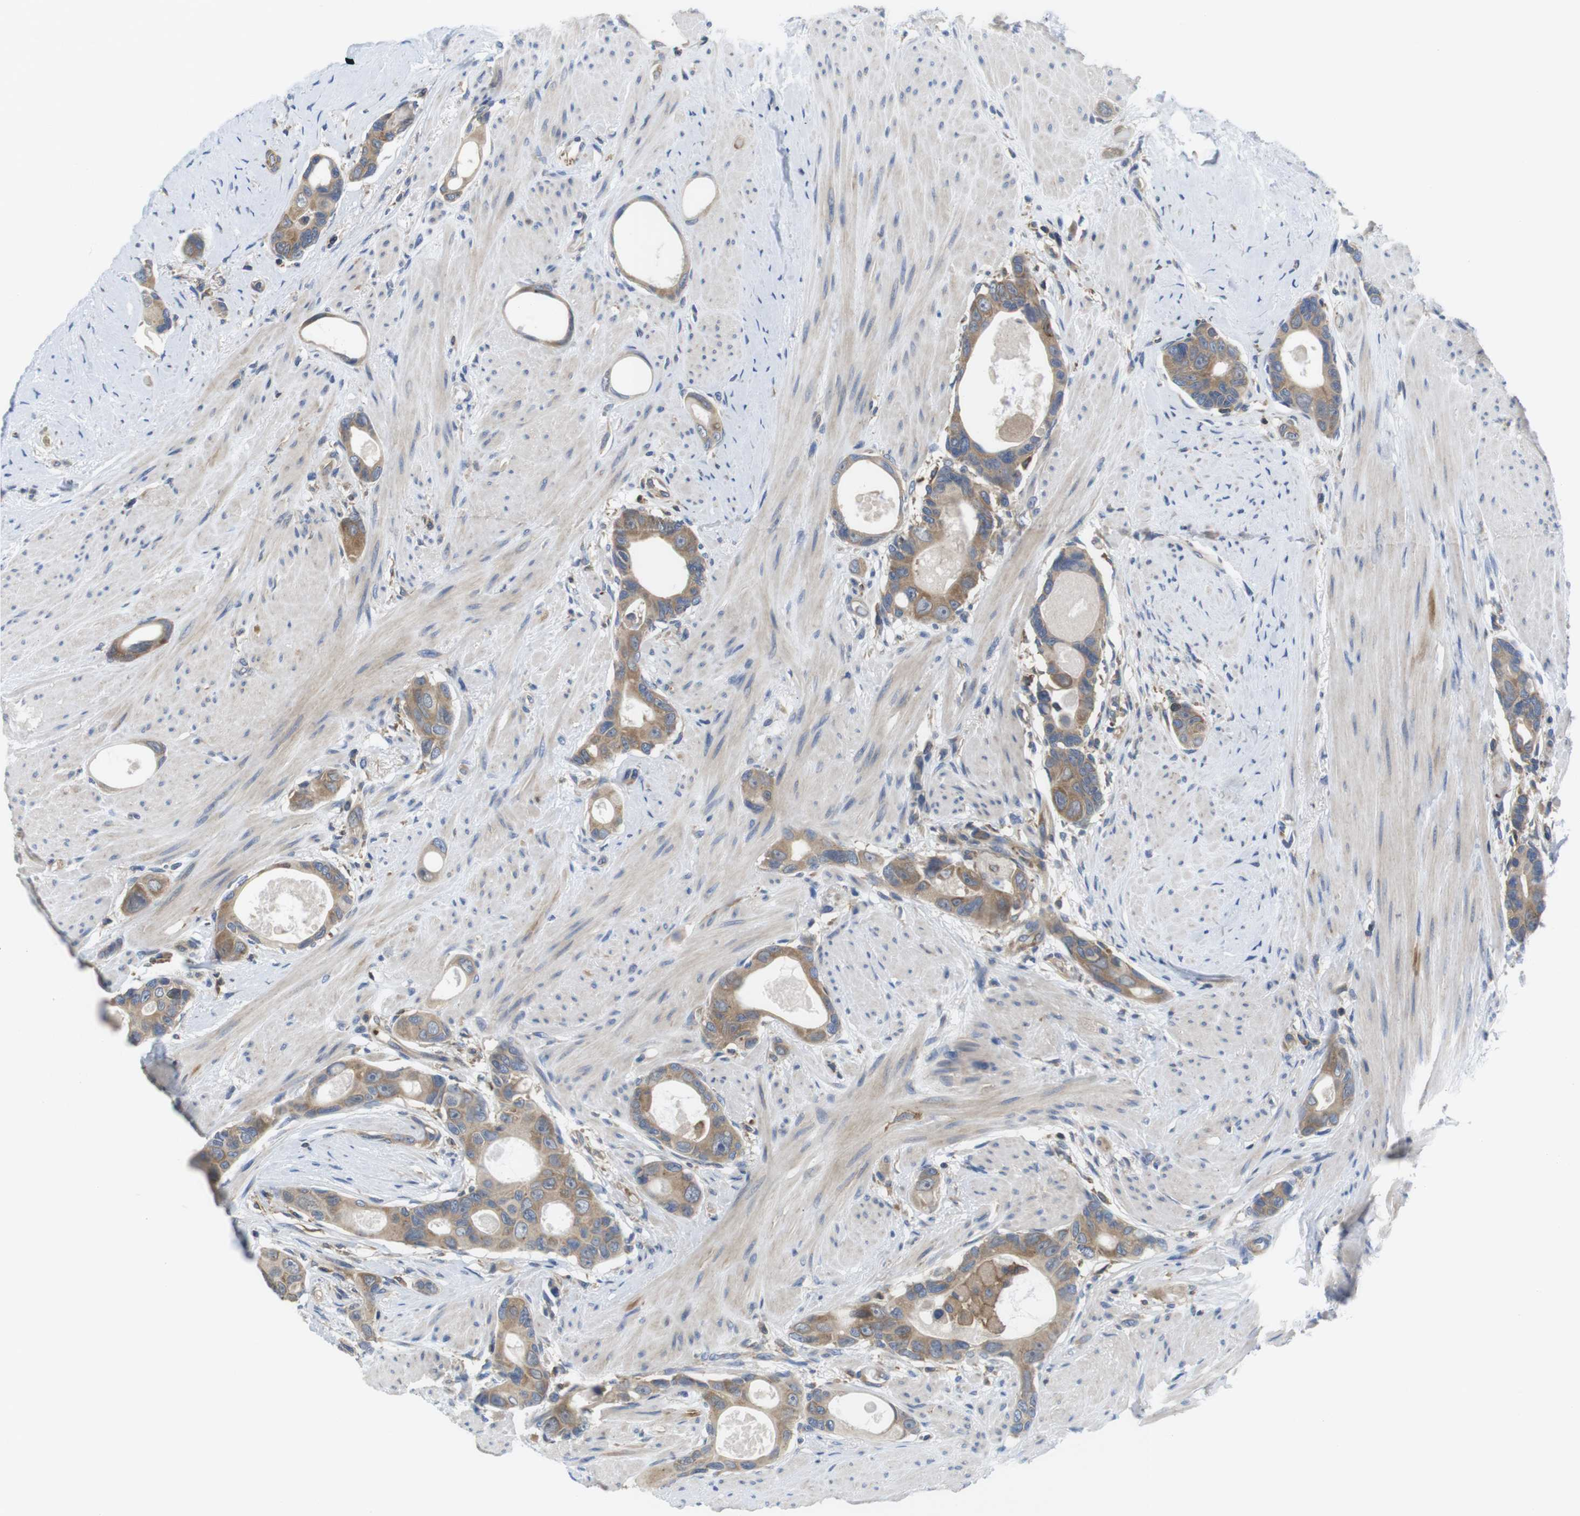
{"staining": {"intensity": "moderate", "quantity": ">75%", "location": "cytoplasmic/membranous"}, "tissue": "colorectal cancer", "cell_type": "Tumor cells", "image_type": "cancer", "snomed": [{"axis": "morphology", "description": "Adenocarcinoma, NOS"}, {"axis": "topography", "description": "Rectum"}], "caption": "Immunohistochemistry (IHC) (DAB) staining of human colorectal adenocarcinoma demonstrates moderate cytoplasmic/membranous protein positivity in approximately >75% of tumor cells. (IHC, brightfield microscopy, high magnification).", "gene": "HERPUD2", "patient": {"sex": "male", "age": 51}}